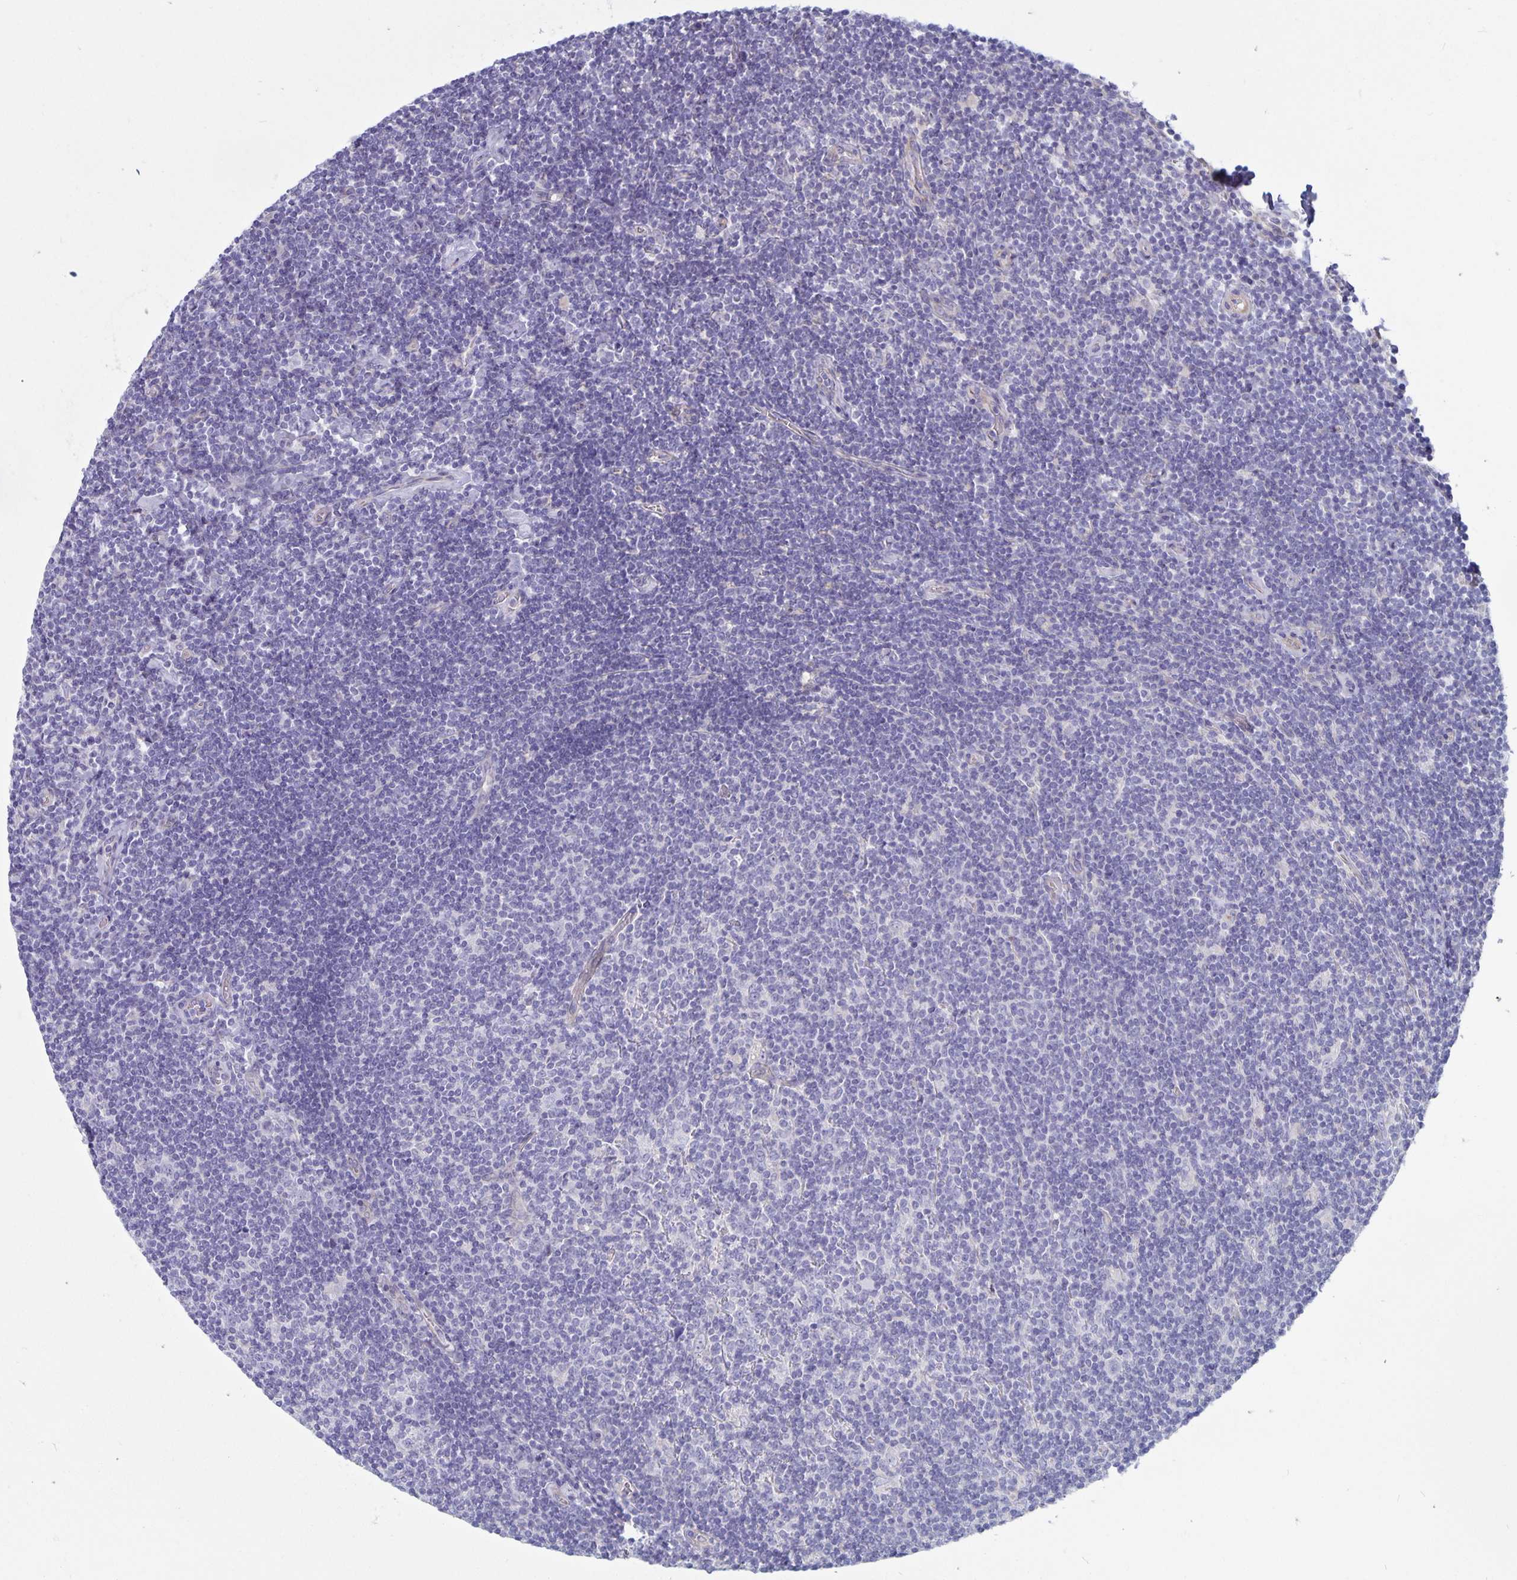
{"staining": {"intensity": "negative", "quantity": "none", "location": "none"}, "tissue": "lymphoma", "cell_type": "Tumor cells", "image_type": "cancer", "snomed": [{"axis": "morphology", "description": "Hodgkin's disease, NOS"}, {"axis": "topography", "description": "Lymph node"}], "caption": "Tumor cells show no significant protein expression in Hodgkin's disease.", "gene": "PLCB3", "patient": {"sex": "male", "age": 40}}